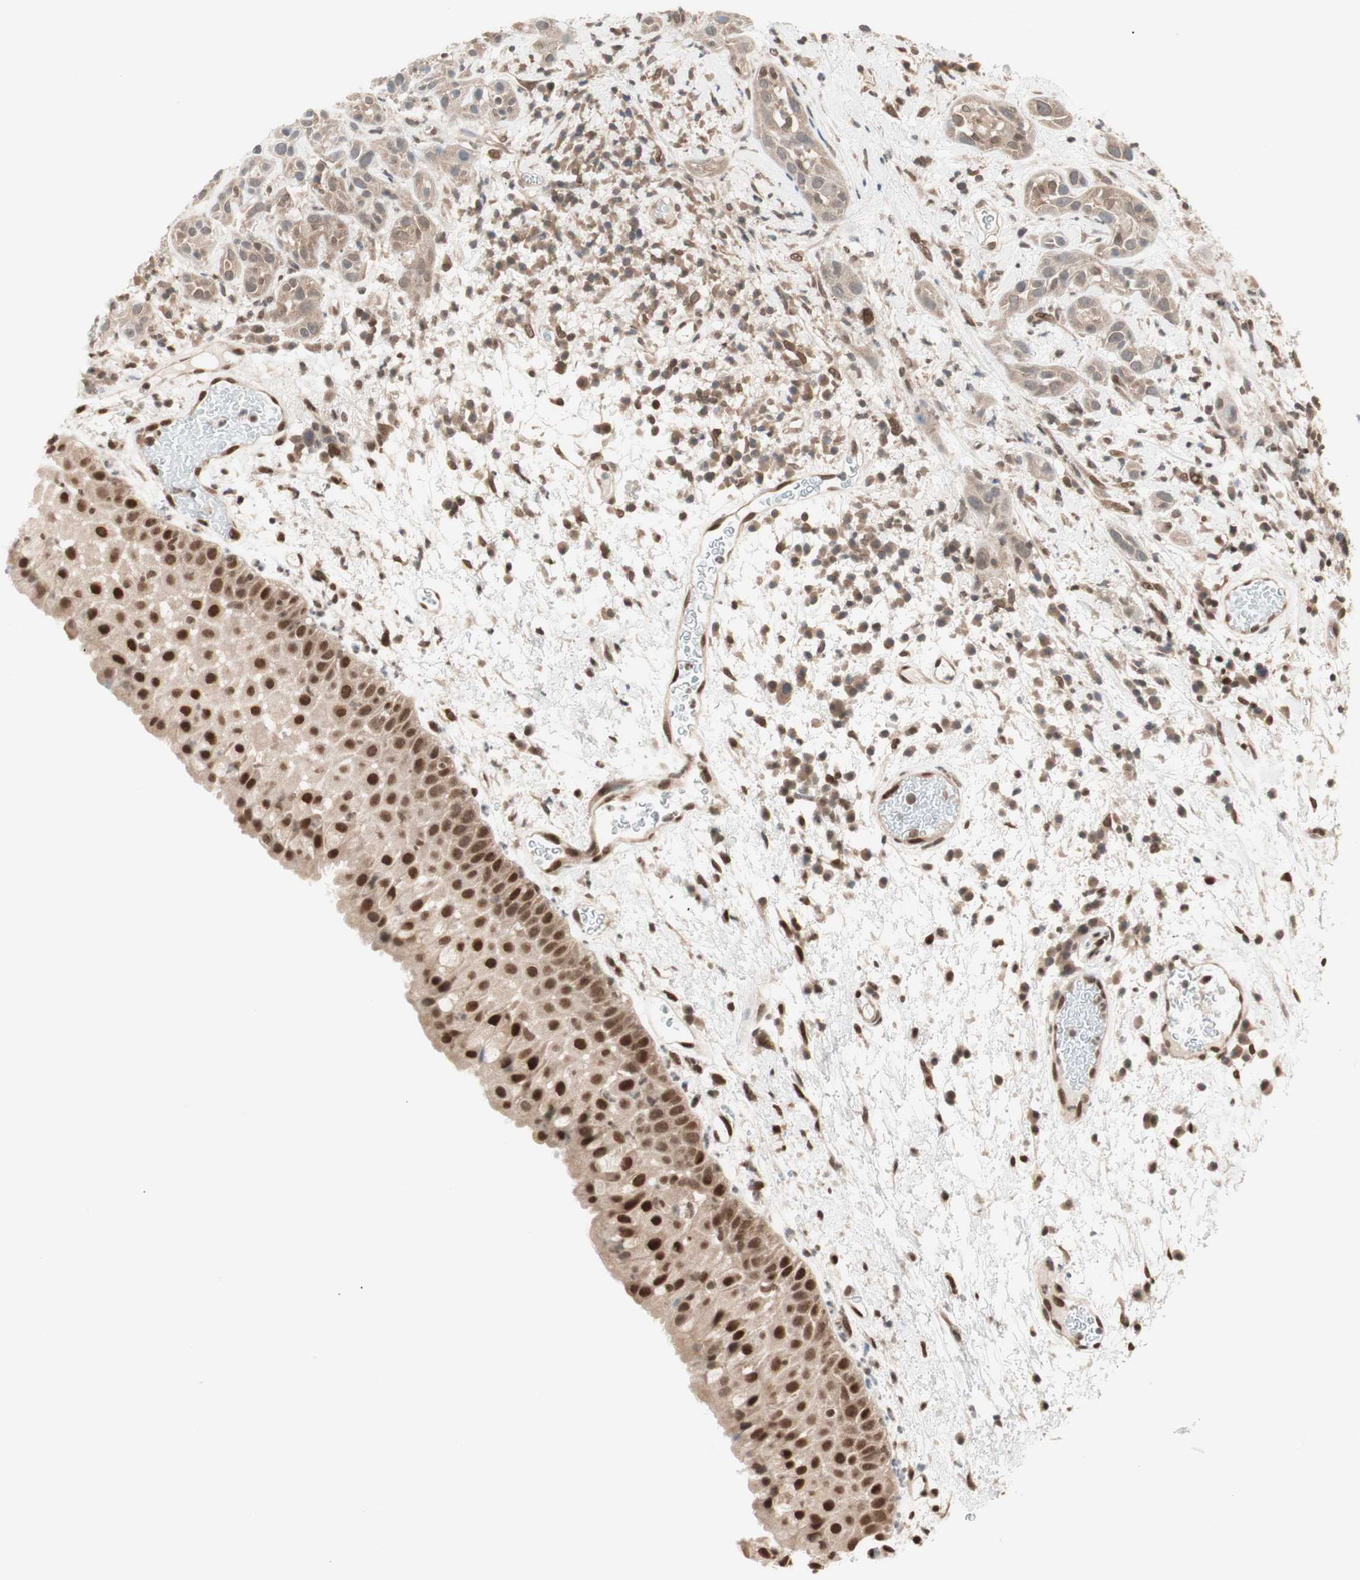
{"staining": {"intensity": "weak", "quantity": "25%-75%", "location": "cytoplasmic/membranous"}, "tissue": "head and neck cancer", "cell_type": "Tumor cells", "image_type": "cancer", "snomed": [{"axis": "morphology", "description": "Squamous cell carcinoma, NOS"}, {"axis": "topography", "description": "Head-Neck"}], "caption": "Human head and neck cancer stained with a protein marker displays weak staining in tumor cells.", "gene": "UBE2I", "patient": {"sex": "male", "age": 62}}